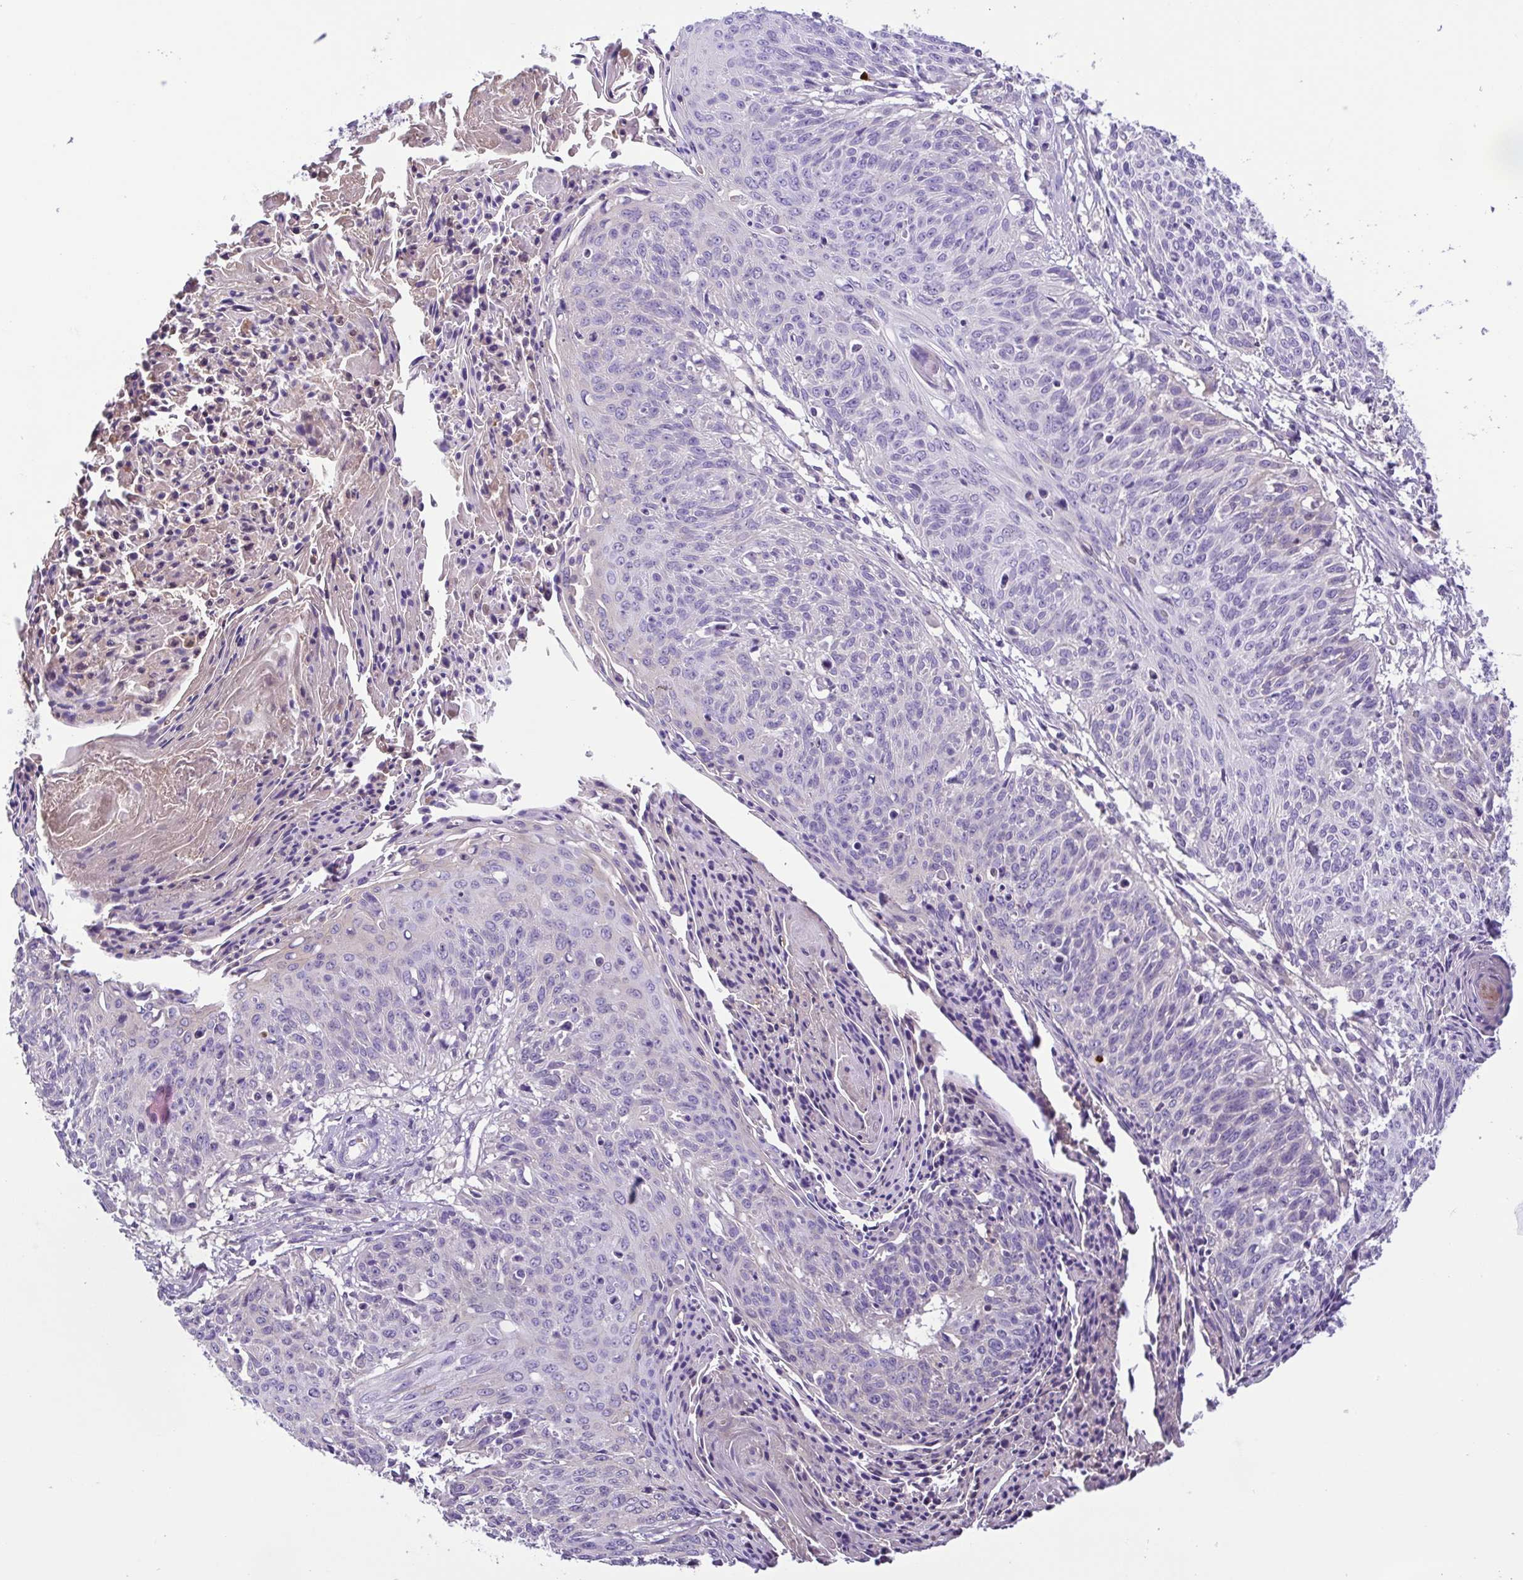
{"staining": {"intensity": "negative", "quantity": "none", "location": "none"}, "tissue": "cervical cancer", "cell_type": "Tumor cells", "image_type": "cancer", "snomed": [{"axis": "morphology", "description": "Squamous cell carcinoma, NOS"}, {"axis": "topography", "description": "Cervix"}], "caption": "A photomicrograph of cervical cancer stained for a protein exhibits no brown staining in tumor cells.", "gene": "IGFL1", "patient": {"sex": "female", "age": 45}}